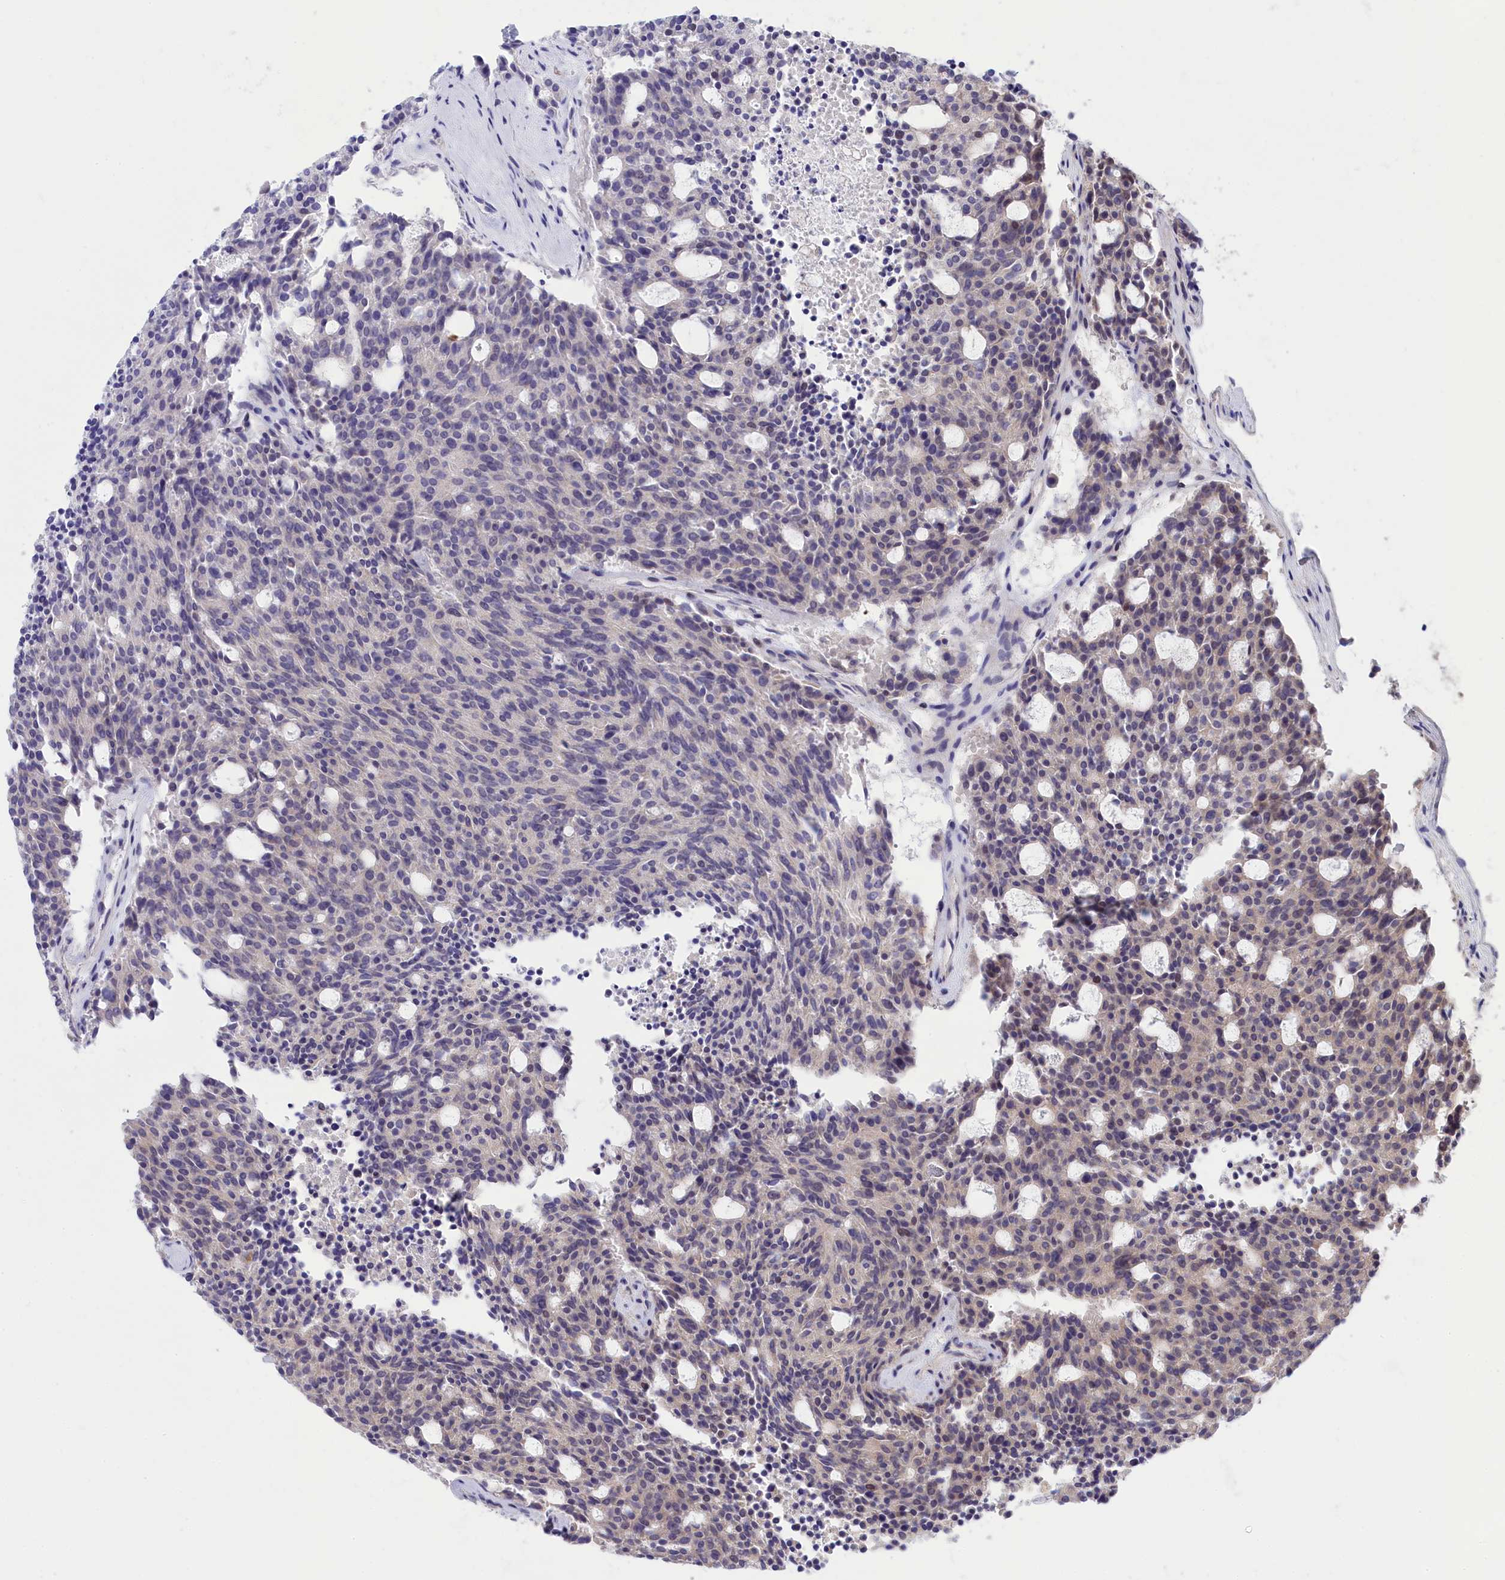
{"staining": {"intensity": "negative", "quantity": "none", "location": "none"}, "tissue": "carcinoid", "cell_type": "Tumor cells", "image_type": "cancer", "snomed": [{"axis": "morphology", "description": "Carcinoid, malignant, NOS"}, {"axis": "topography", "description": "Pancreas"}], "caption": "Immunohistochemical staining of human carcinoid reveals no significant staining in tumor cells.", "gene": "KCTD14", "patient": {"sex": "female", "age": 54}}